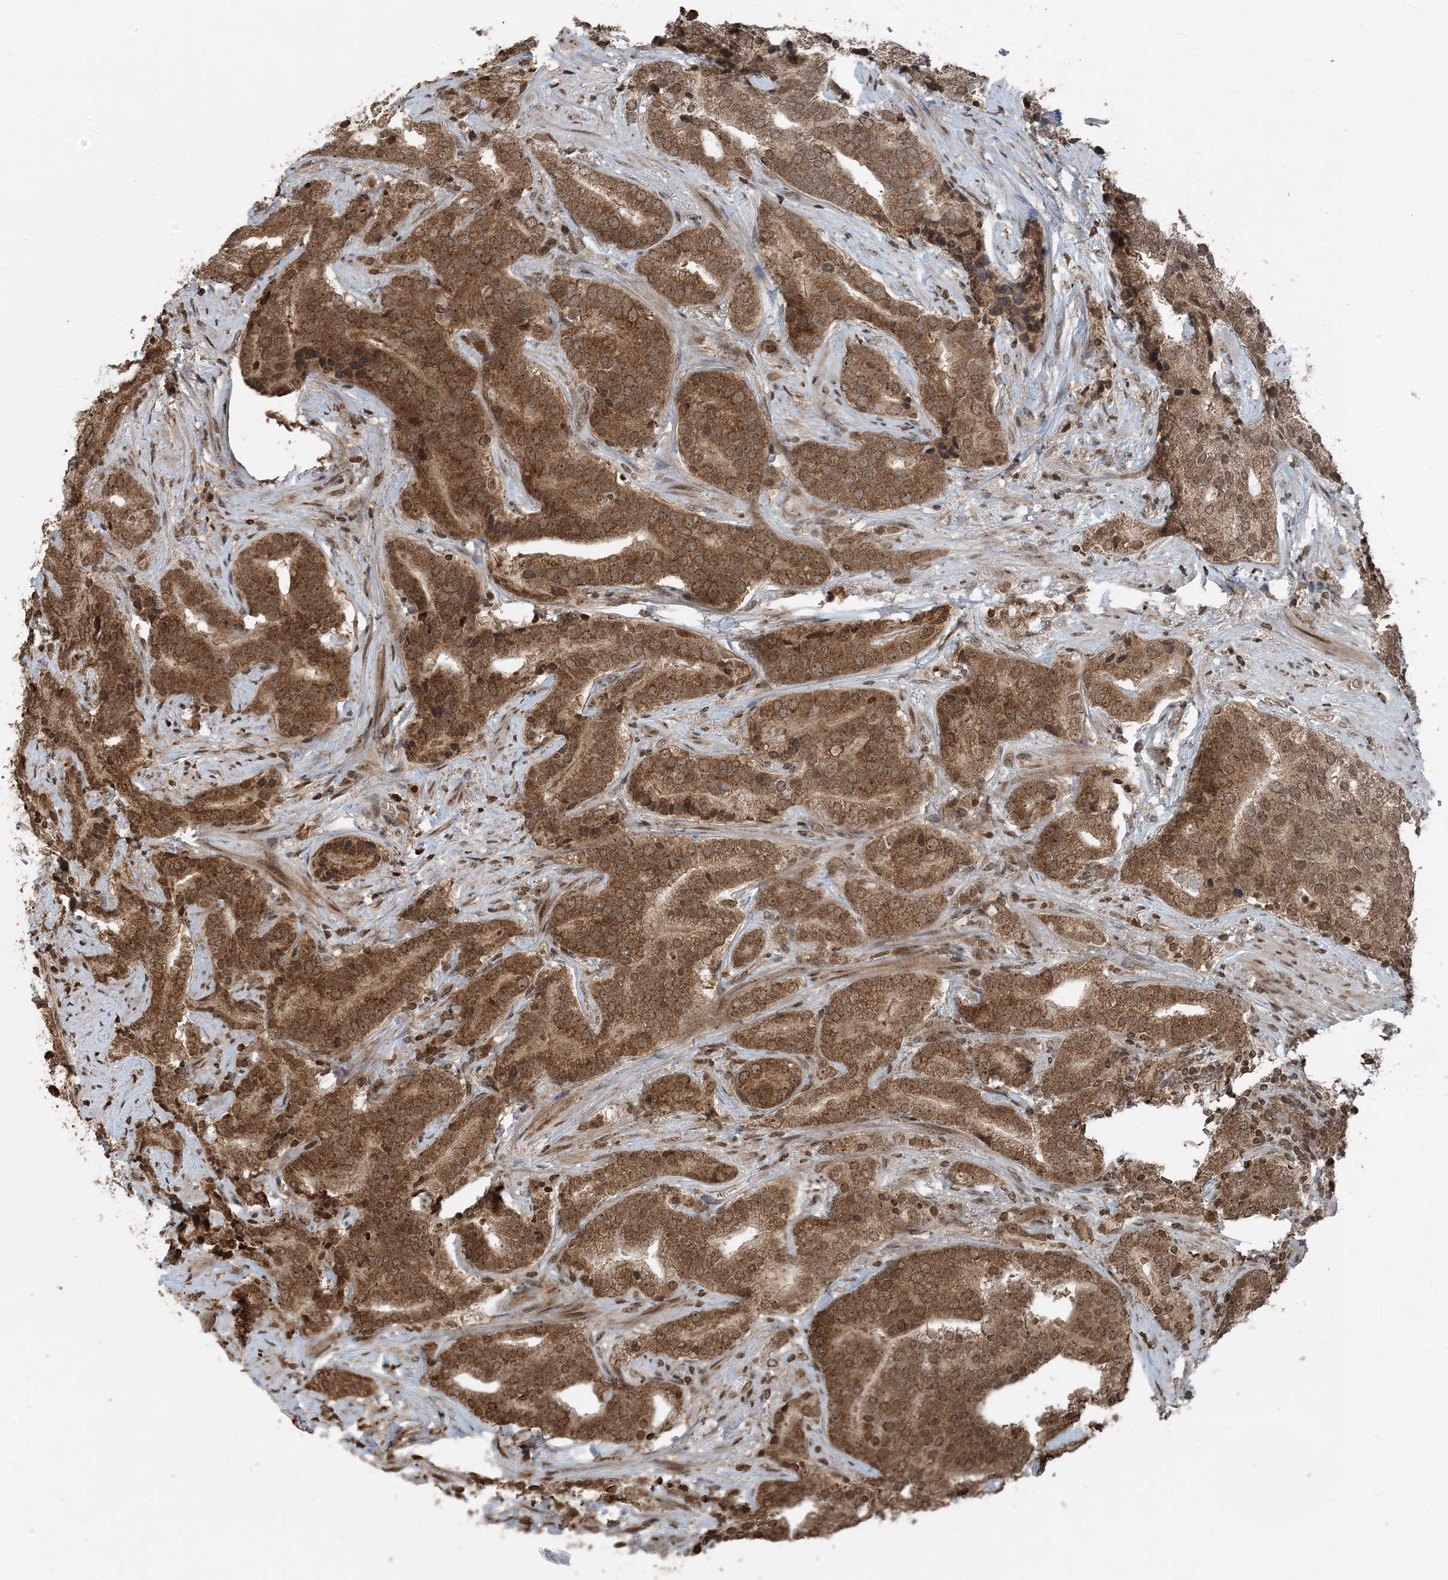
{"staining": {"intensity": "moderate", "quantity": ">75%", "location": "cytoplasmic/membranous,nuclear"}, "tissue": "prostate cancer", "cell_type": "Tumor cells", "image_type": "cancer", "snomed": [{"axis": "morphology", "description": "Adenocarcinoma, High grade"}, {"axis": "topography", "description": "Prostate"}], "caption": "A photomicrograph showing moderate cytoplasmic/membranous and nuclear expression in approximately >75% of tumor cells in prostate cancer, as visualized by brown immunohistochemical staining.", "gene": "ZFAND2B", "patient": {"sex": "male", "age": 57}}